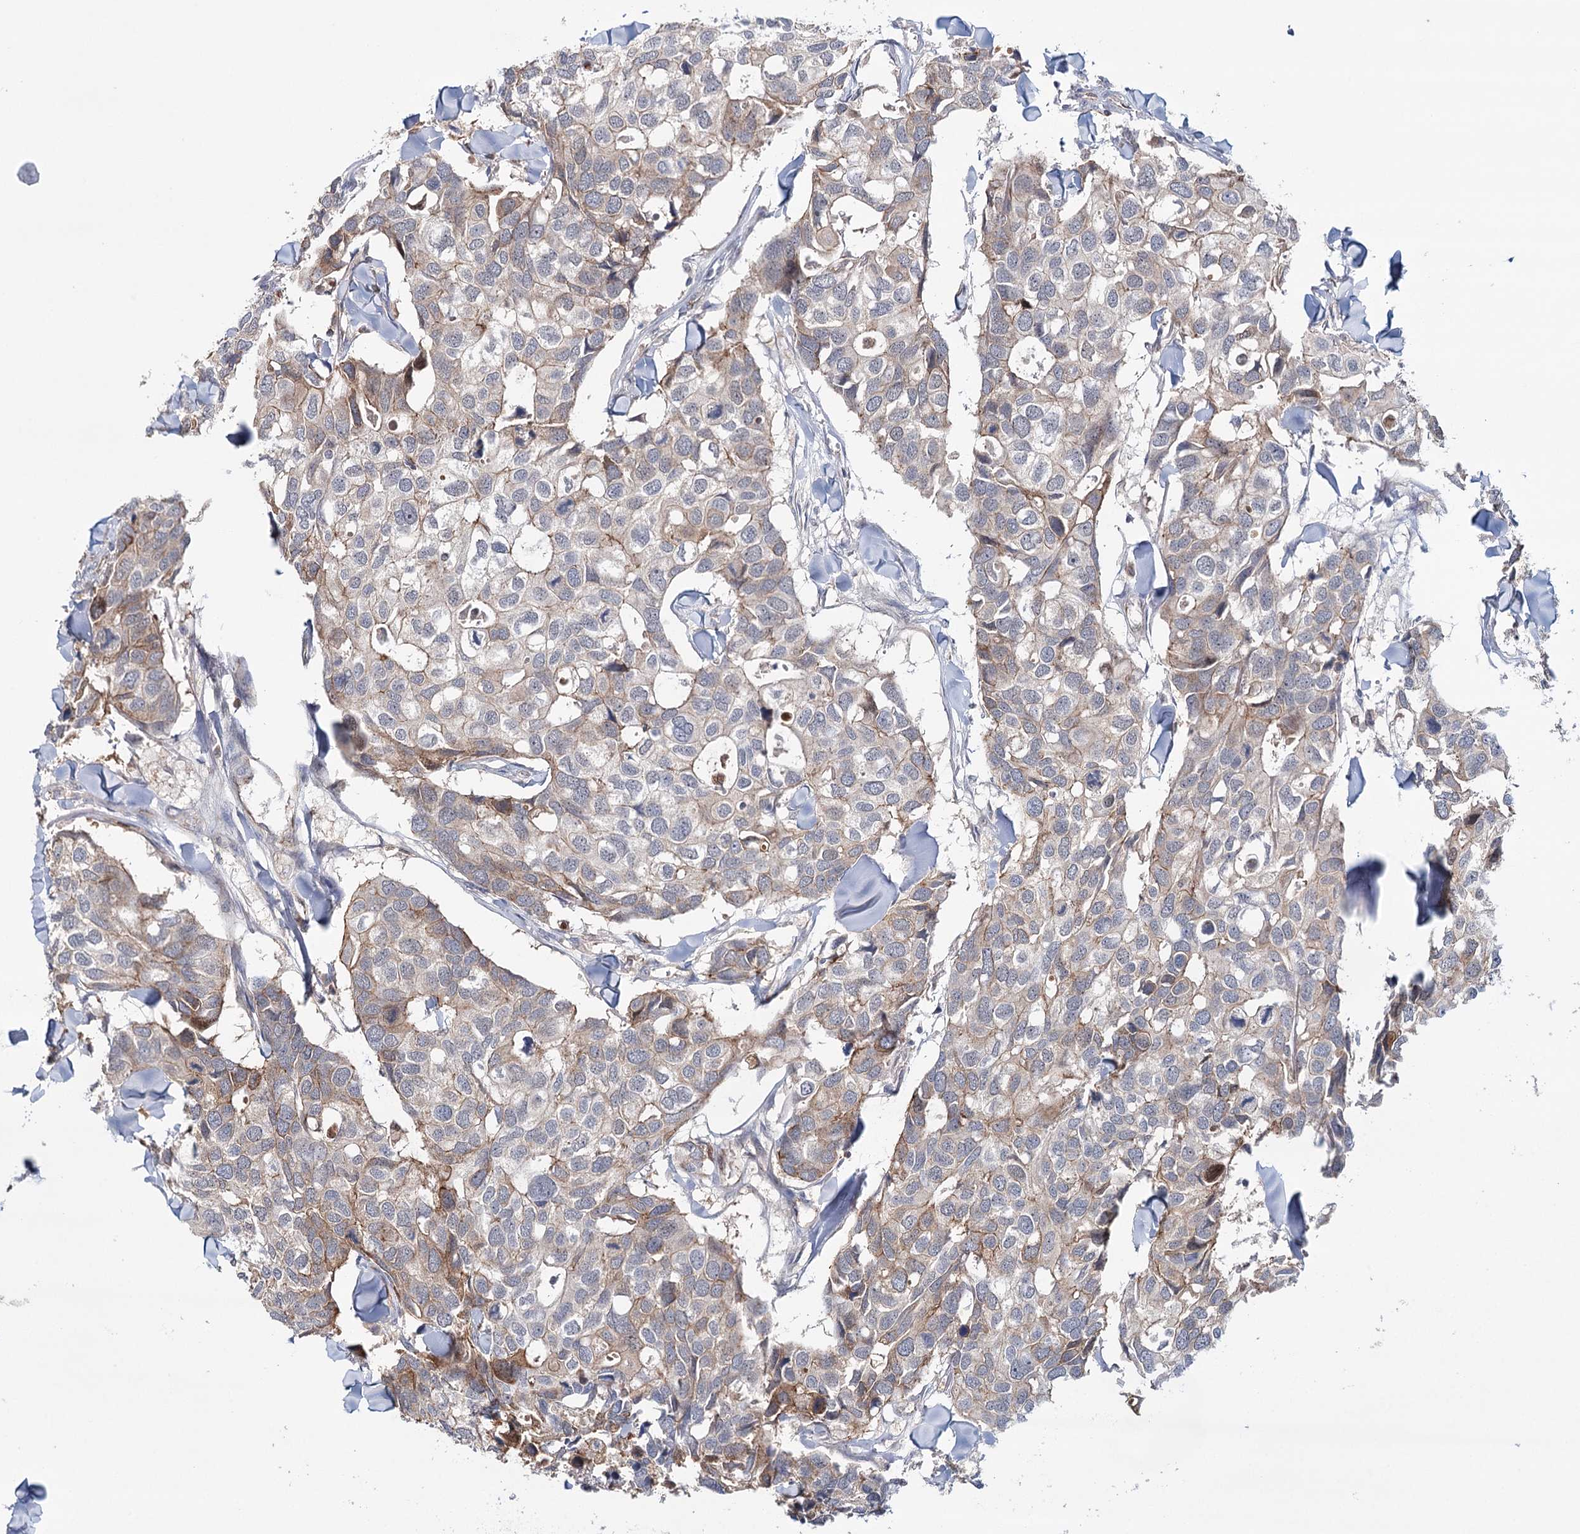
{"staining": {"intensity": "weak", "quantity": "<25%", "location": "cytoplasmic/membranous"}, "tissue": "breast cancer", "cell_type": "Tumor cells", "image_type": "cancer", "snomed": [{"axis": "morphology", "description": "Duct carcinoma"}, {"axis": "topography", "description": "Breast"}], "caption": "Immunohistochemistry (IHC) of human breast infiltrating ductal carcinoma exhibits no staining in tumor cells.", "gene": "PKP4", "patient": {"sex": "female", "age": 83}}